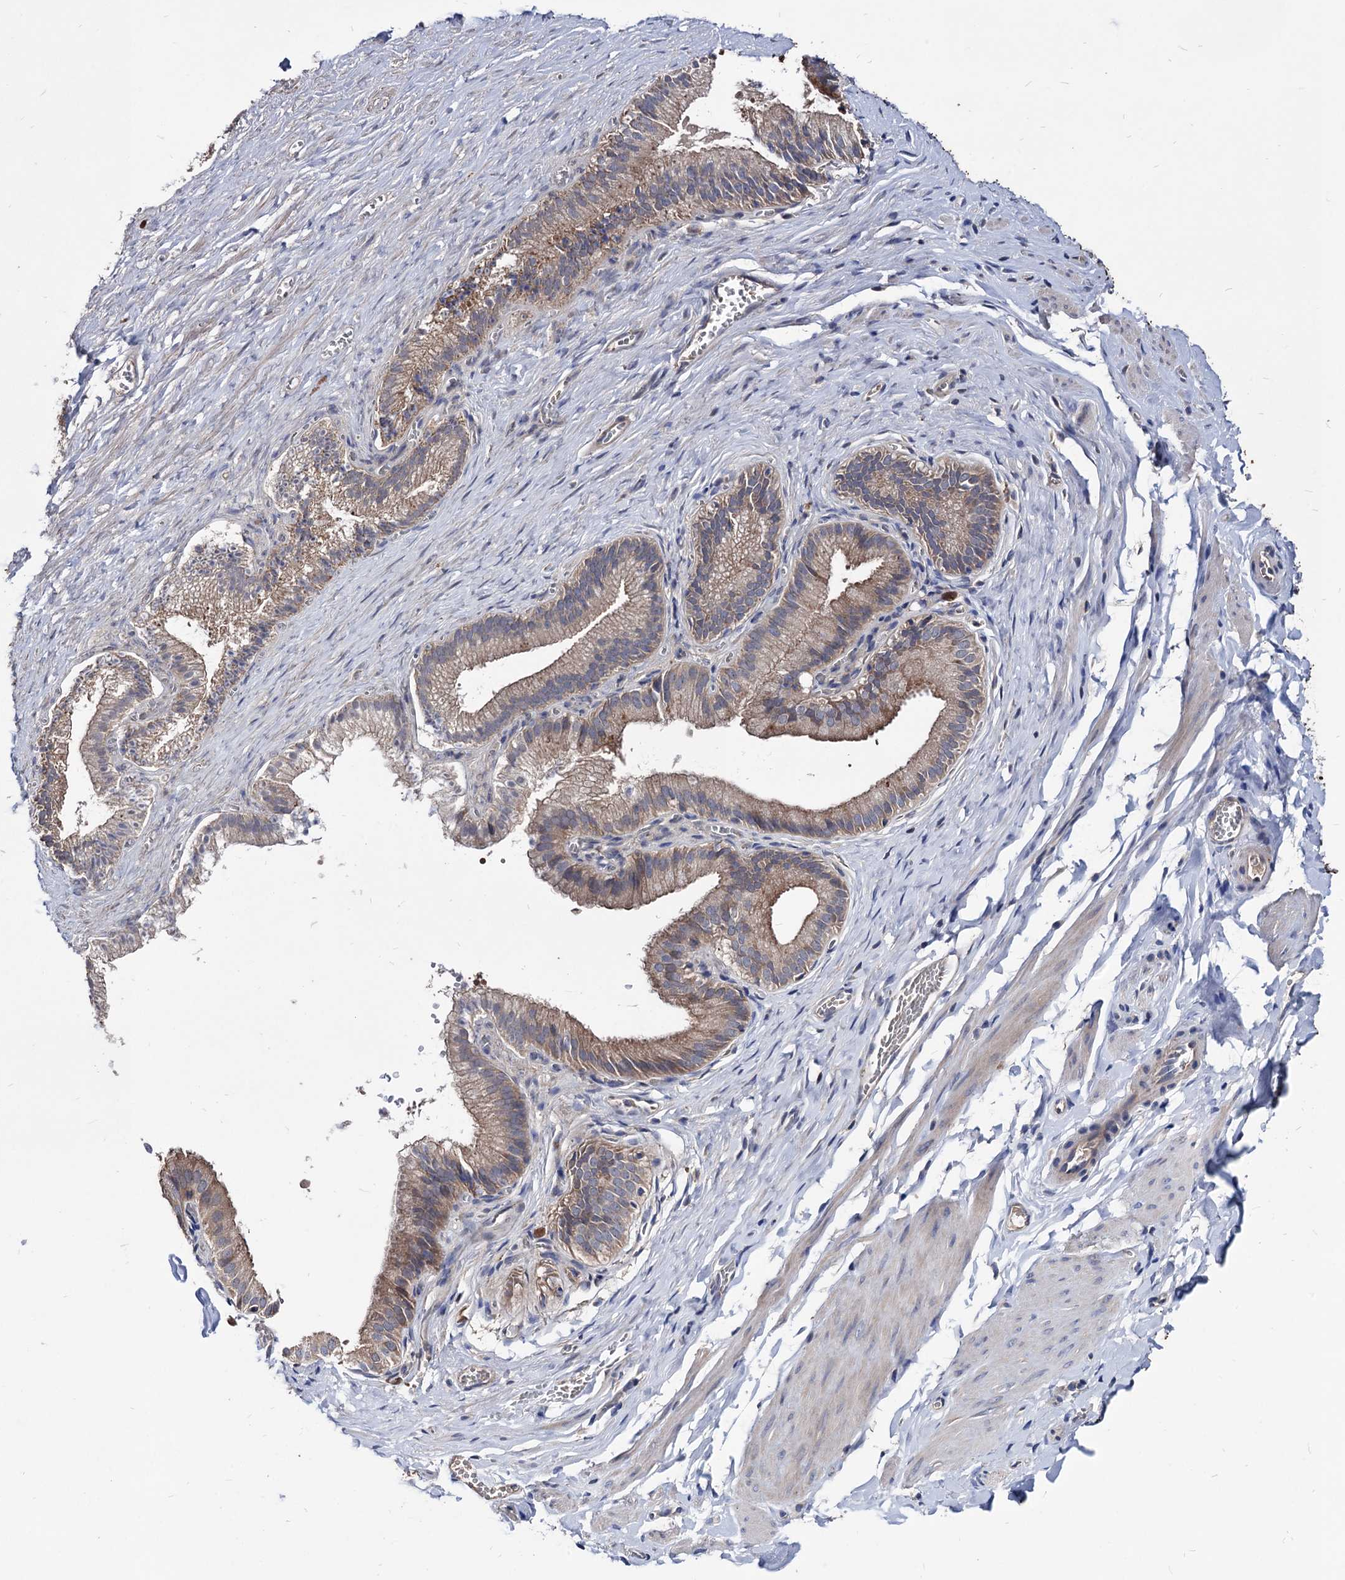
{"staining": {"intensity": "negative", "quantity": "none", "location": "none"}, "tissue": "adipose tissue", "cell_type": "Adipocytes", "image_type": "normal", "snomed": [{"axis": "morphology", "description": "Normal tissue, NOS"}, {"axis": "topography", "description": "Gallbladder"}, {"axis": "topography", "description": "Peripheral nerve tissue"}], "caption": "A high-resolution image shows immunohistochemistry (IHC) staining of normal adipose tissue, which shows no significant positivity in adipocytes. Nuclei are stained in blue.", "gene": "CPPED1", "patient": {"sex": "male", "age": 38}}